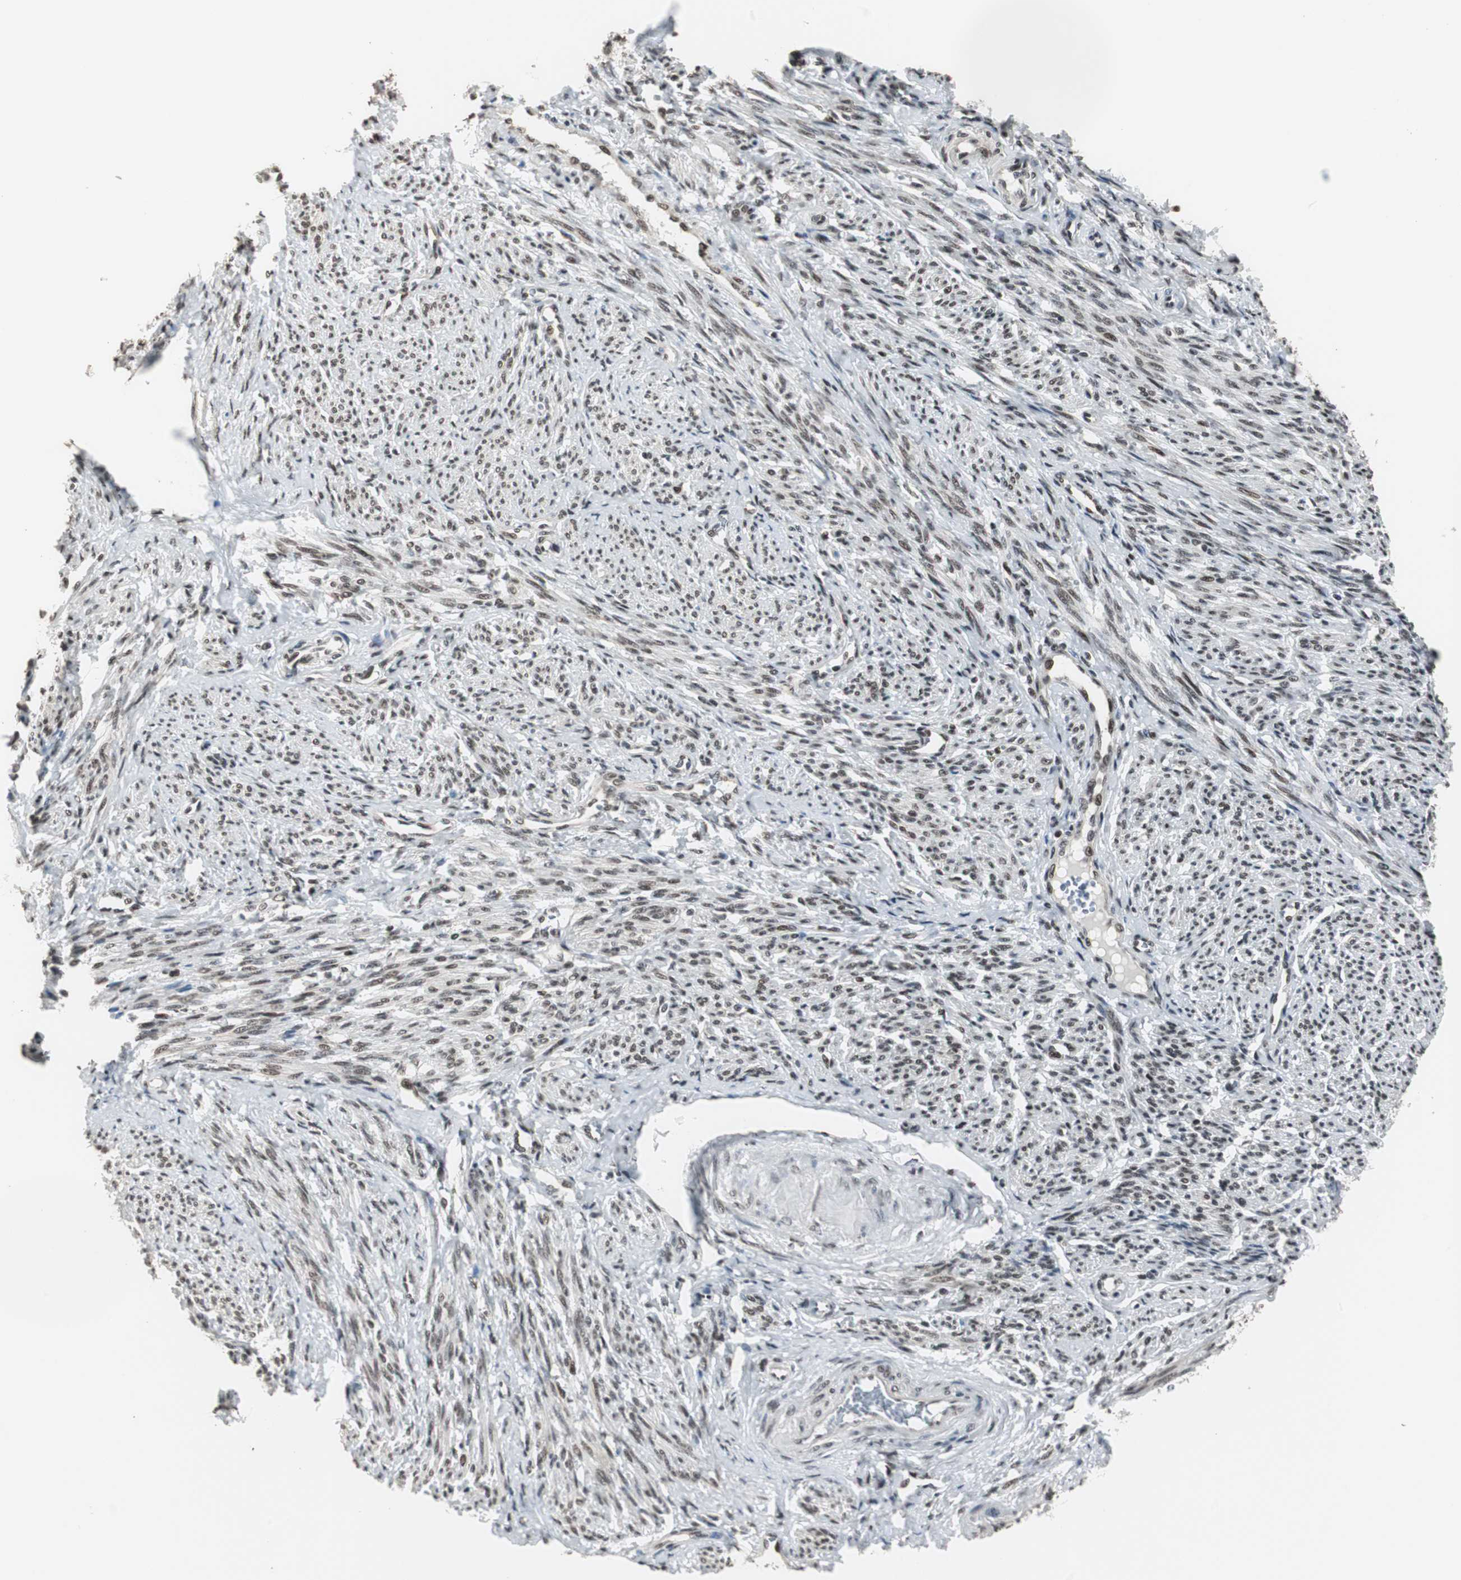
{"staining": {"intensity": "strong", "quantity": ">75%", "location": "nuclear"}, "tissue": "smooth muscle", "cell_type": "Smooth muscle cells", "image_type": "normal", "snomed": [{"axis": "morphology", "description": "Normal tissue, NOS"}, {"axis": "topography", "description": "Smooth muscle"}], "caption": "IHC staining of benign smooth muscle, which displays high levels of strong nuclear staining in about >75% of smooth muscle cells indicating strong nuclear protein positivity. The staining was performed using DAB (brown) for protein detection and nuclei were counterstained in hematoxylin (blue).", "gene": "CDK9", "patient": {"sex": "female", "age": 65}}